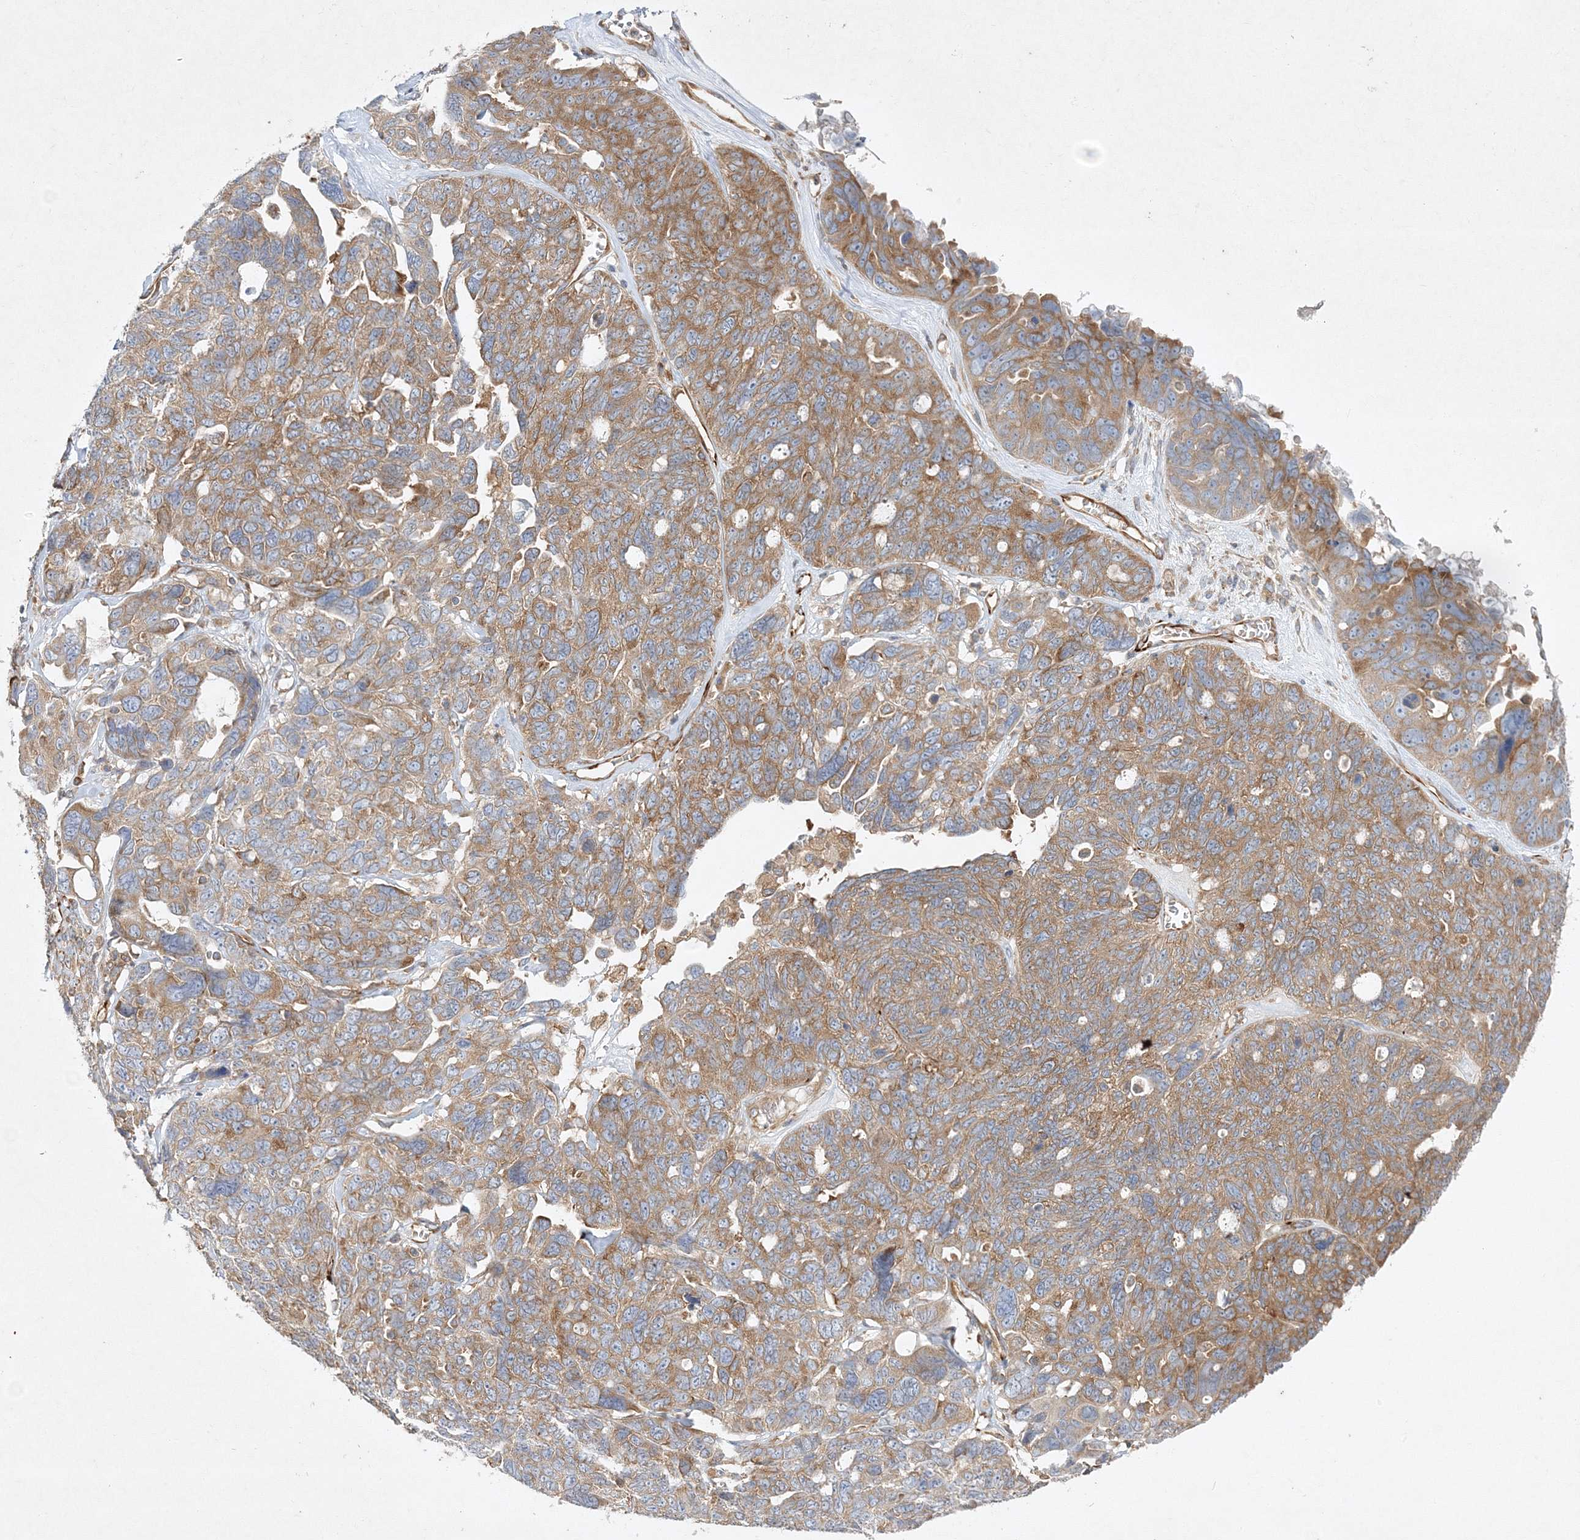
{"staining": {"intensity": "moderate", "quantity": ">75%", "location": "cytoplasmic/membranous"}, "tissue": "ovarian cancer", "cell_type": "Tumor cells", "image_type": "cancer", "snomed": [{"axis": "morphology", "description": "Cystadenocarcinoma, serous, NOS"}, {"axis": "topography", "description": "Ovary"}], "caption": "IHC (DAB (3,3'-diaminobenzidine)) staining of human ovarian cancer (serous cystadenocarcinoma) displays moderate cytoplasmic/membranous protein positivity in about >75% of tumor cells.", "gene": "WDR37", "patient": {"sex": "female", "age": 79}}